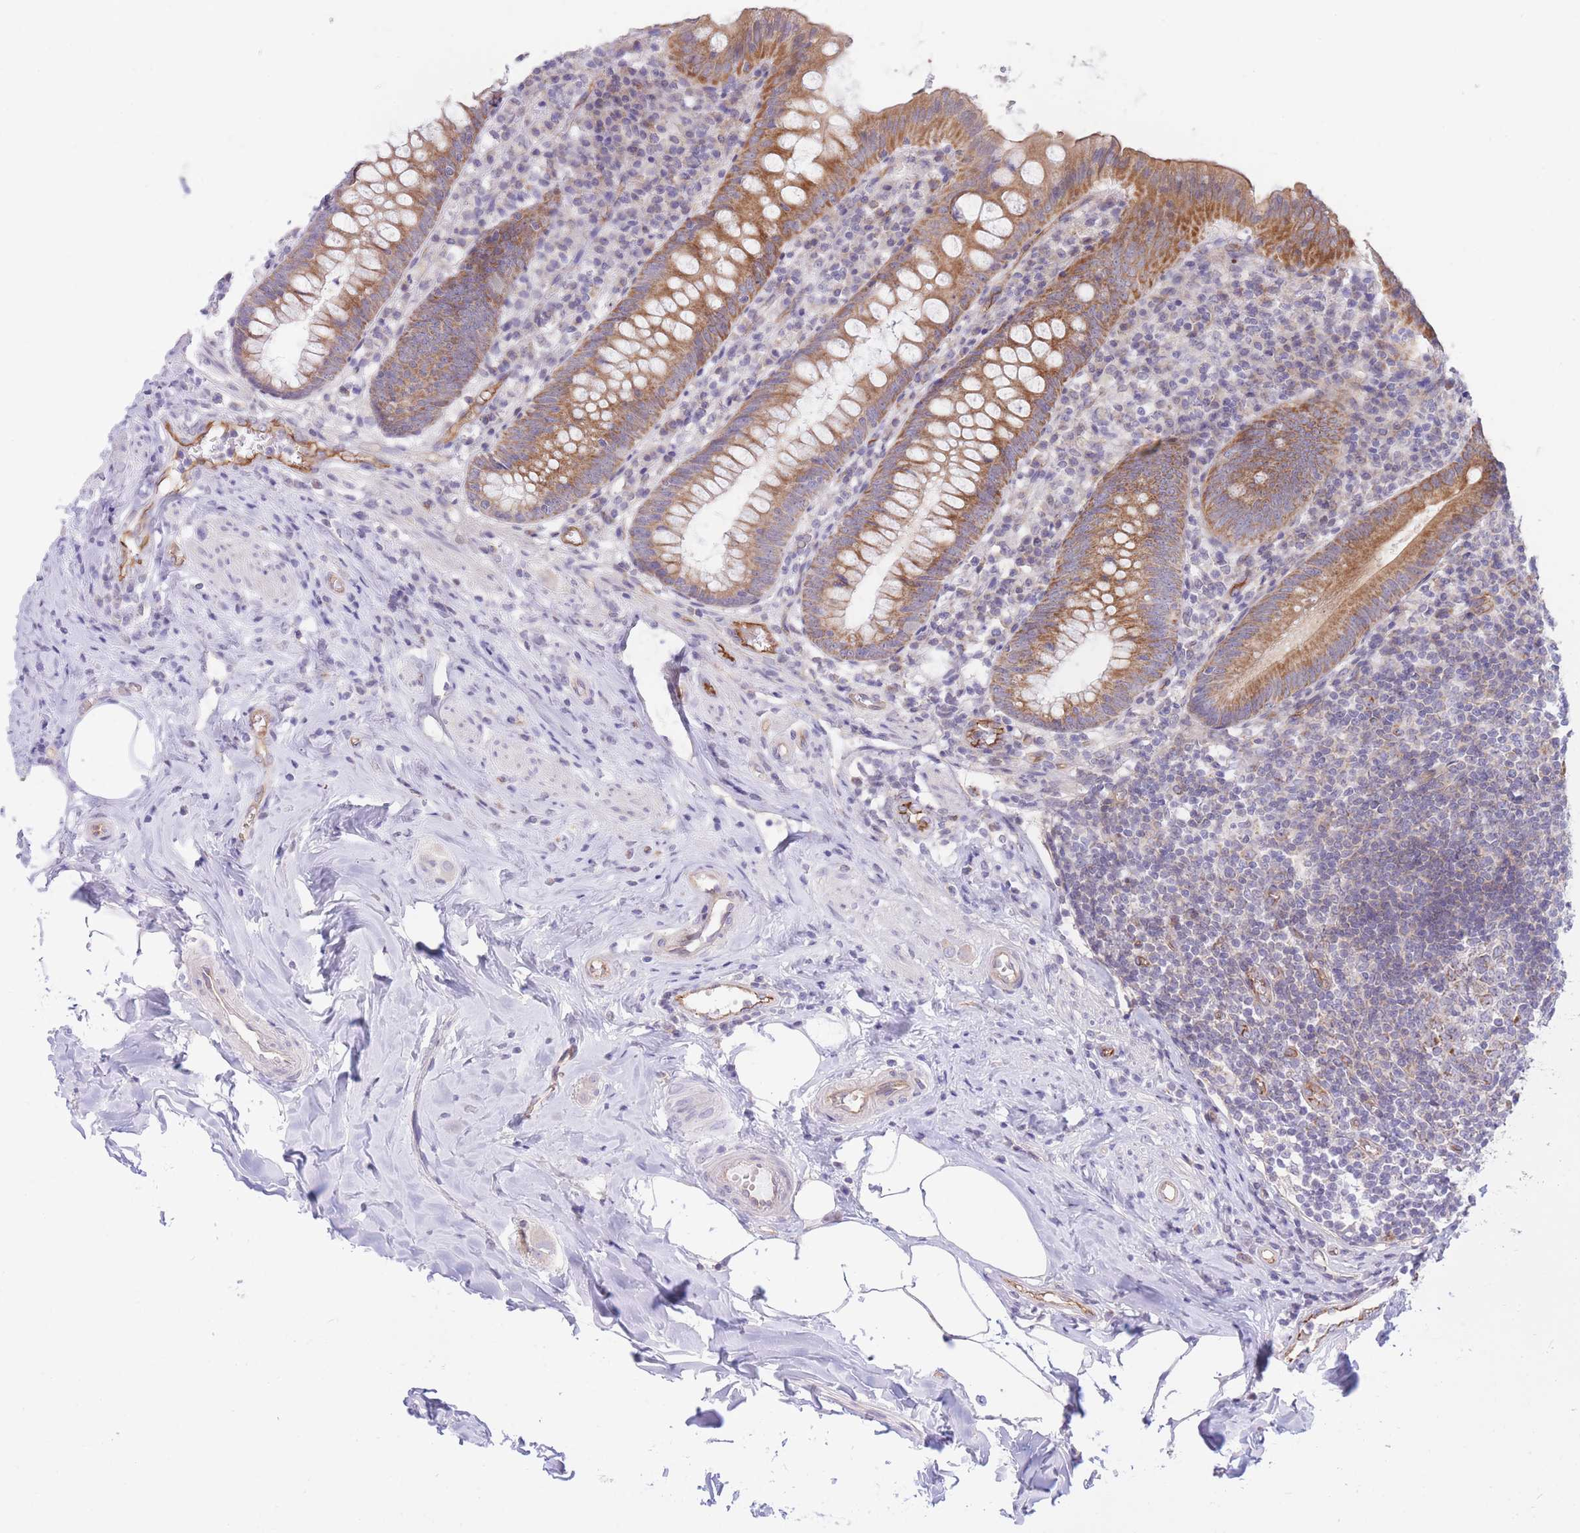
{"staining": {"intensity": "strong", "quantity": ">75%", "location": "cytoplasmic/membranous"}, "tissue": "appendix", "cell_type": "Glandular cells", "image_type": "normal", "snomed": [{"axis": "morphology", "description": "Normal tissue, NOS"}, {"axis": "topography", "description": "Appendix"}], "caption": "Brown immunohistochemical staining in unremarkable appendix shows strong cytoplasmic/membranous positivity in about >75% of glandular cells. (Stains: DAB (3,3'-diaminobenzidine) in brown, nuclei in blue, Microscopy: brightfield microscopy at high magnification).", "gene": "MRPS31", "patient": {"sex": "female", "age": 54}}